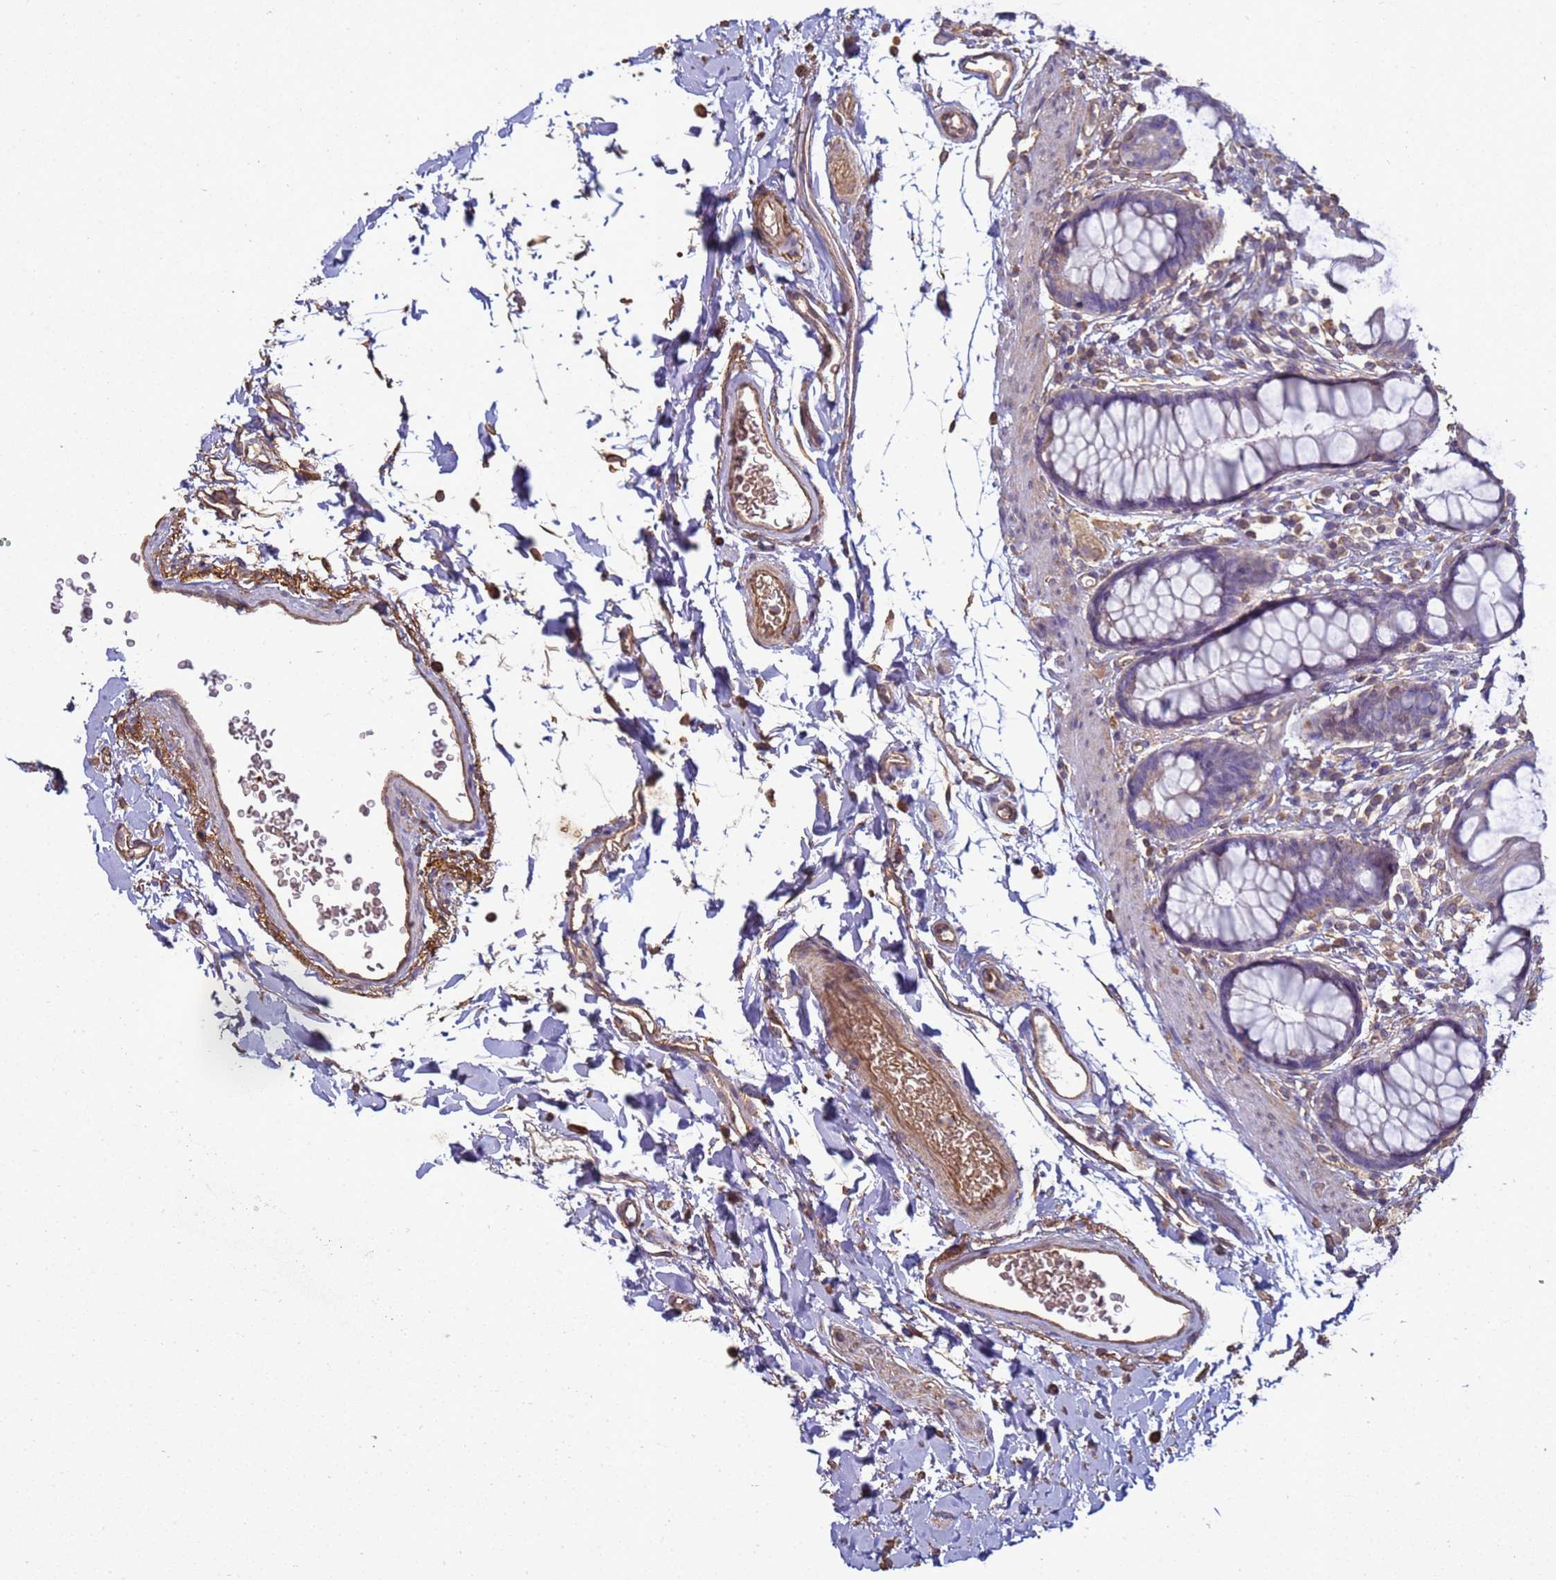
{"staining": {"intensity": "negative", "quantity": "none", "location": "none"}, "tissue": "rectum", "cell_type": "Glandular cells", "image_type": "normal", "snomed": [{"axis": "morphology", "description": "Normal tissue, NOS"}, {"axis": "topography", "description": "Rectum"}], "caption": "Immunohistochemical staining of normal rectum demonstrates no significant expression in glandular cells.", "gene": "SGIP1", "patient": {"sex": "female", "age": 65}}